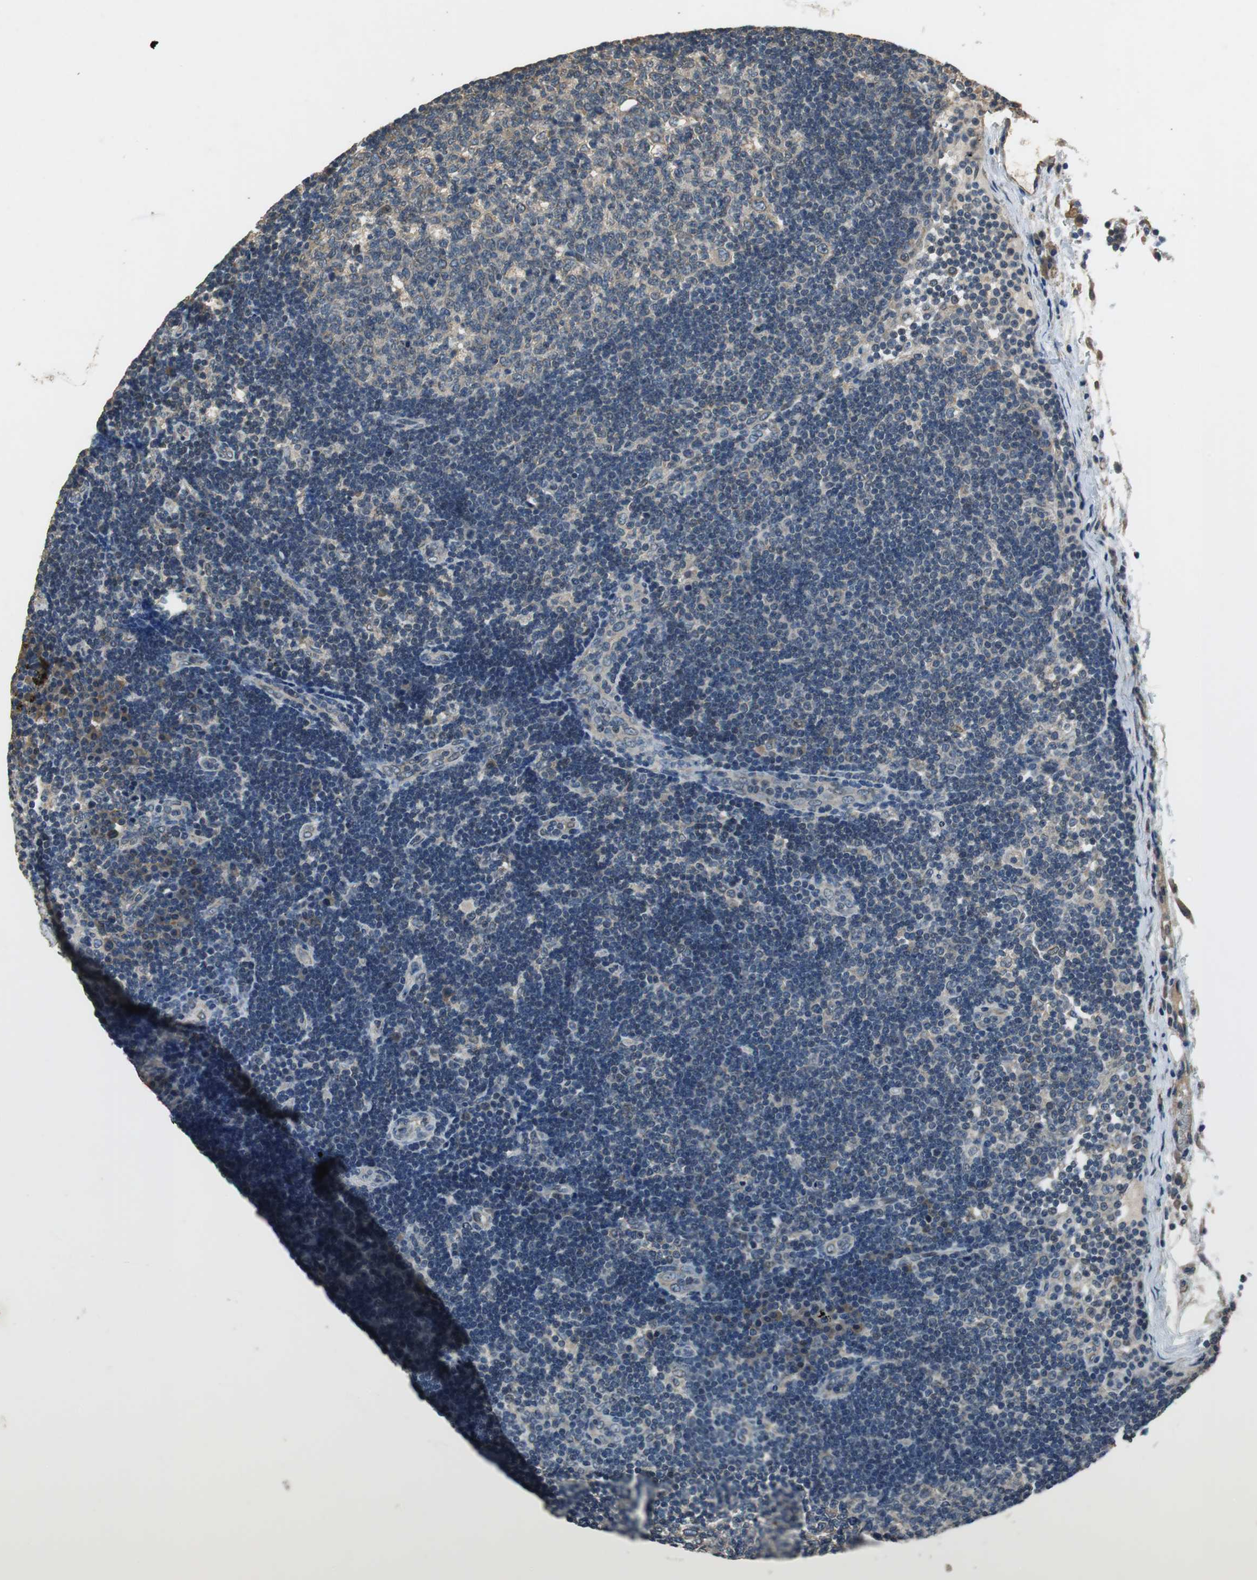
{"staining": {"intensity": "weak", "quantity": "25%-75%", "location": "cytoplasmic/membranous"}, "tissue": "lymph node", "cell_type": "Germinal center cells", "image_type": "normal", "snomed": [{"axis": "morphology", "description": "Normal tissue, NOS"}, {"axis": "morphology", "description": "Squamous cell carcinoma, metastatic, NOS"}, {"axis": "topography", "description": "Lymph node"}], "caption": "Unremarkable lymph node exhibits weak cytoplasmic/membranous staining in about 25%-75% of germinal center cells.", "gene": "ALDH4A1", "patient": {"sex": "female", "age": 53}}